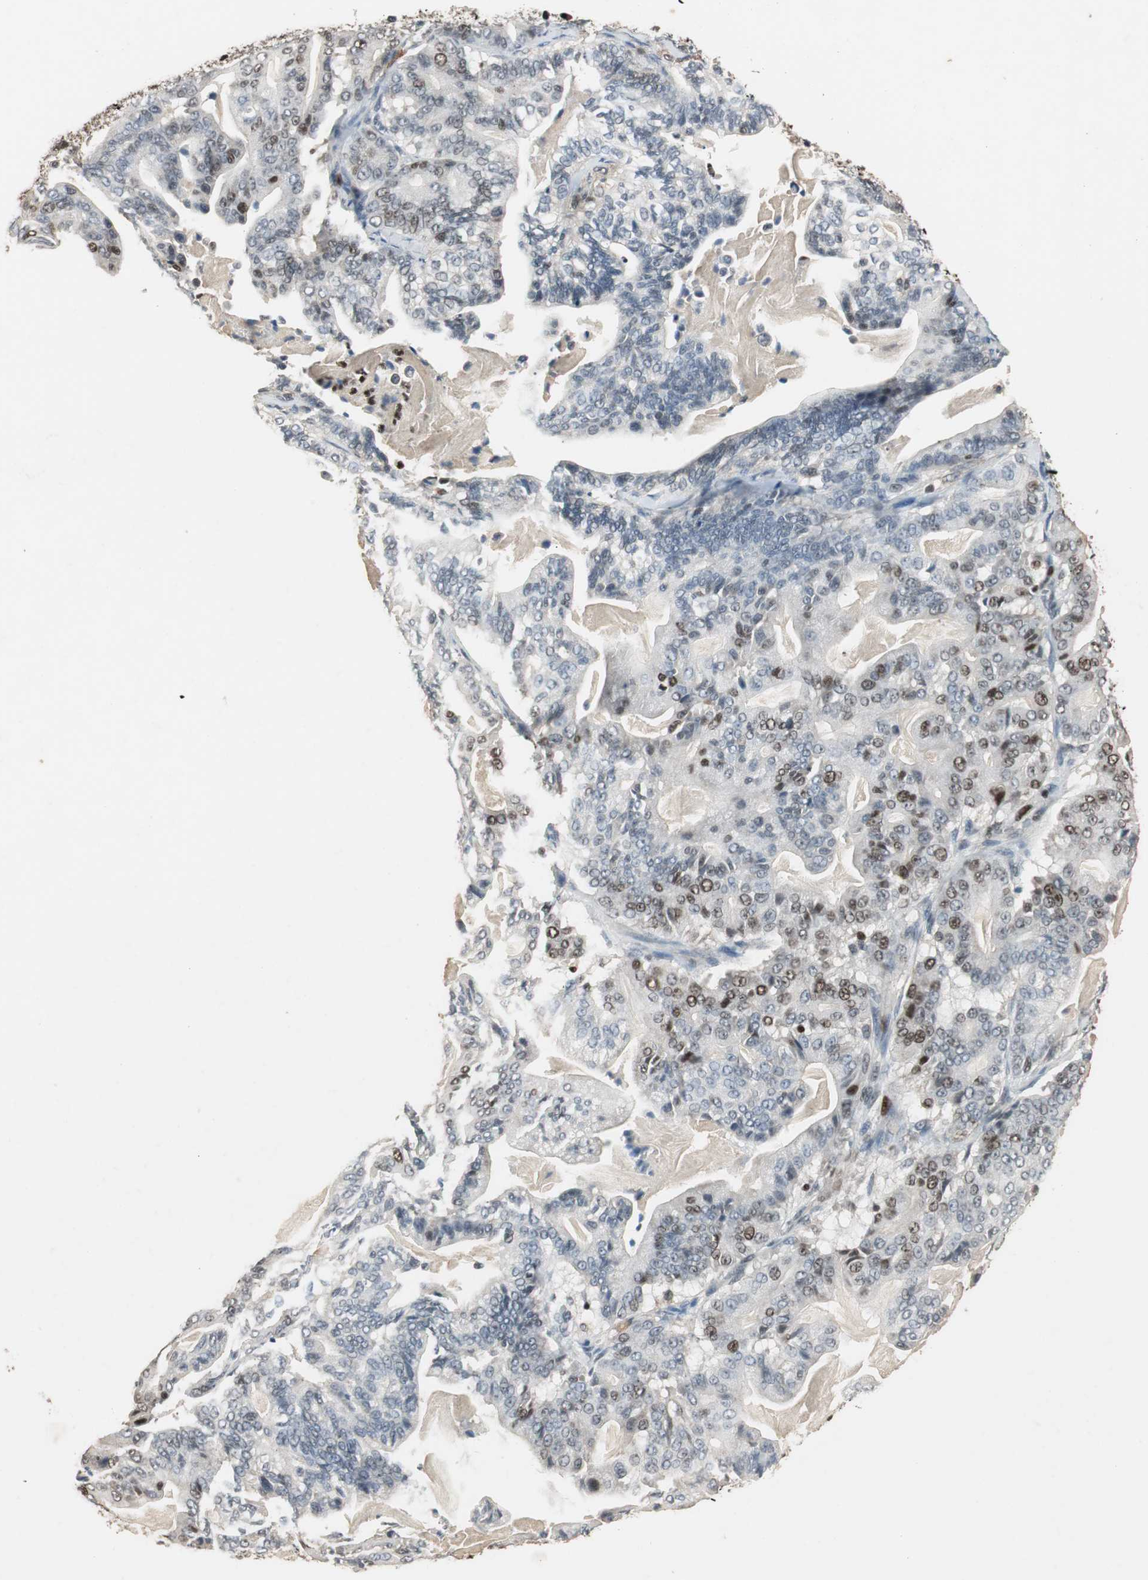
{"staining": {"intensity": "moderate", "quantity": "25%-75%", "location": "nuclear"}, "tissue": "pancreatic cancer", "cell_type": "Tumor cells", "image_type": "cancer", "snomed": [{"axis": "morphology", "description": "Adenocarcinoma, NOS"}, {"axis": "topography", "description": "Pancreas"}], "caption": "Immunohistochemistry (IHC) of pancreatic cancer shows medium levels of moderate nuclear positivity in approximately 25%-75% of tumor cells. Nuclei are stained in blue.", "gene": "FEN1", "patient": {"sex": "male", "age": 63}}